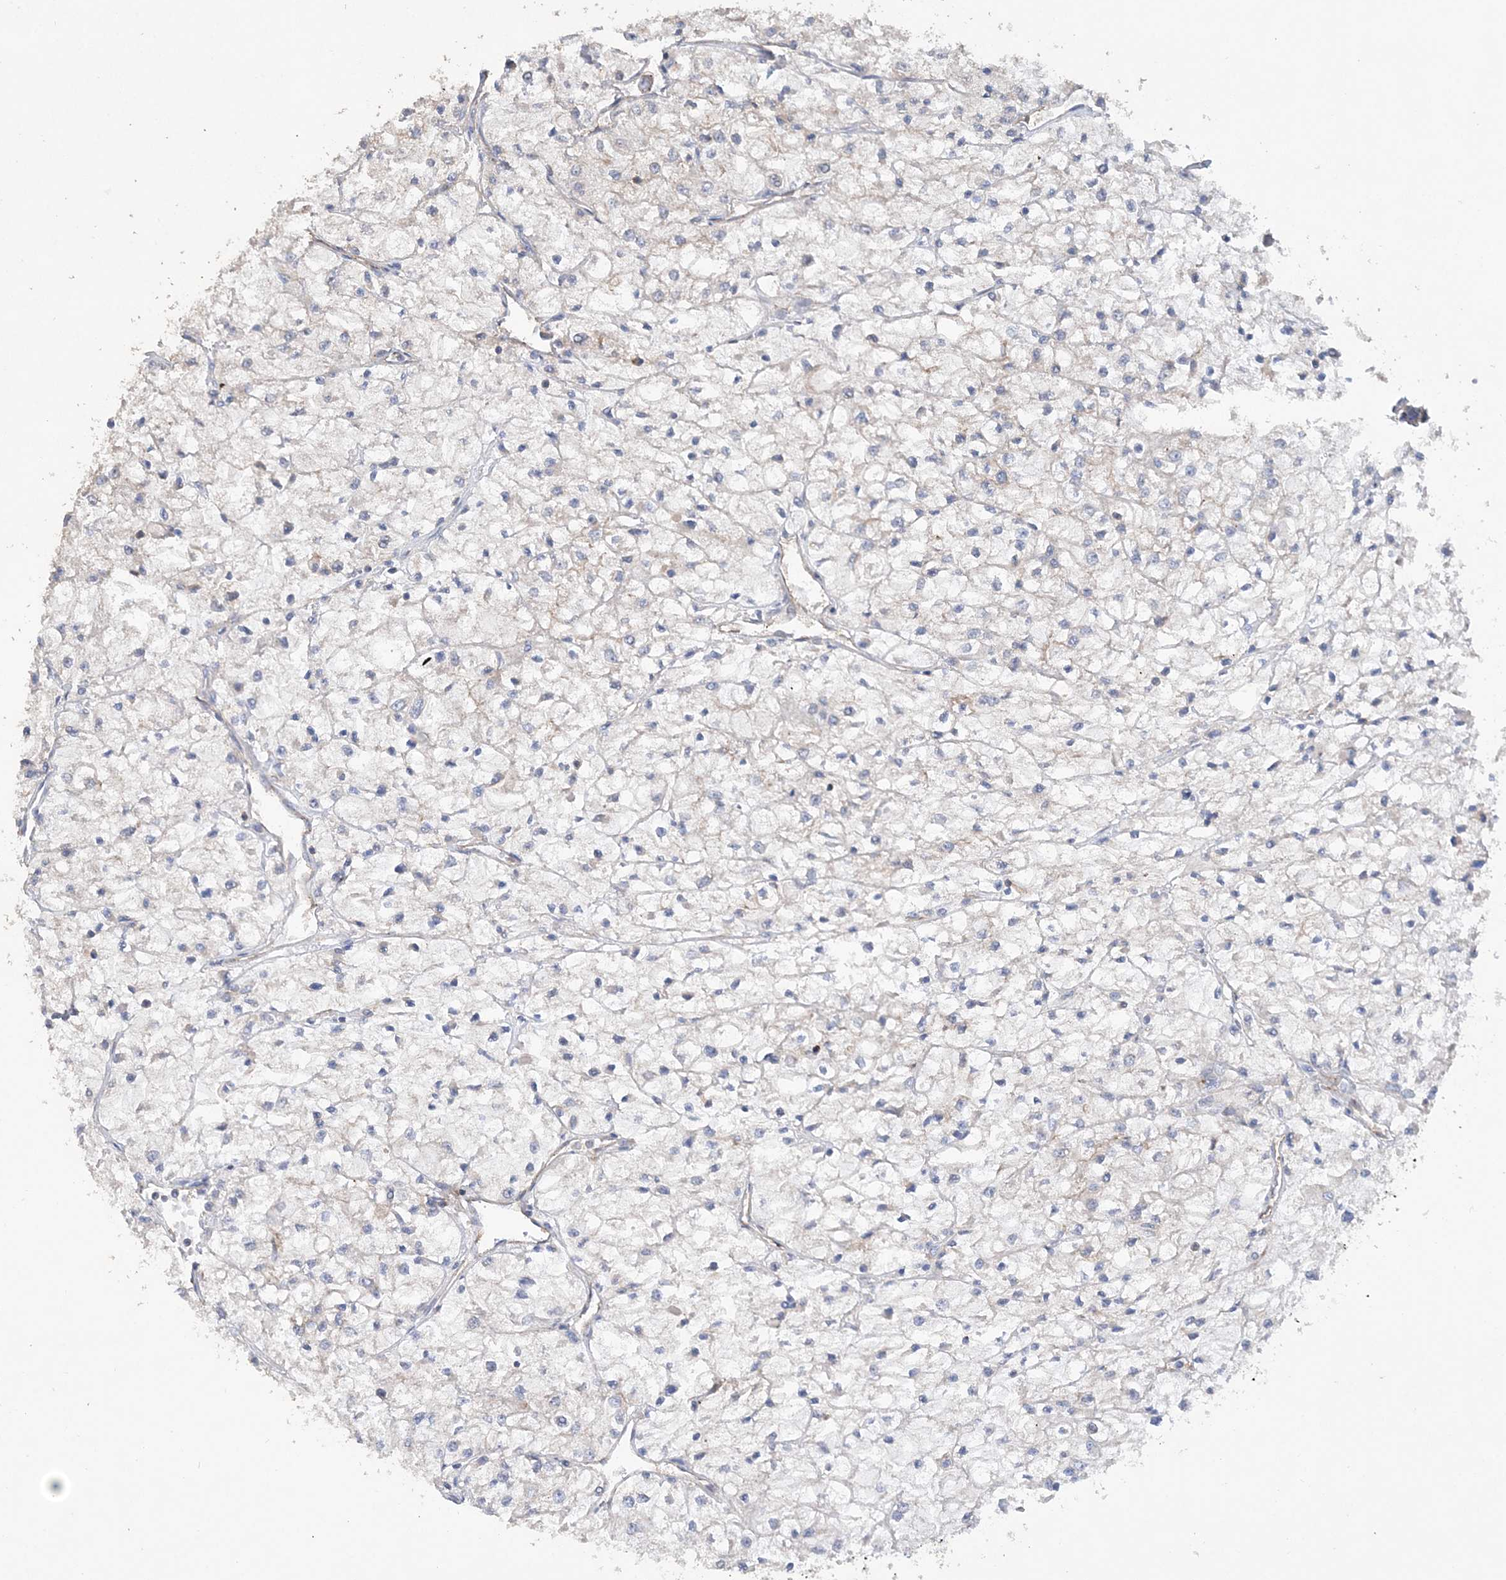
{"staining": {"intensity": "negative", "quantity": "none", "location": "none"}, "tissue": "renal cancer", "cell_type": "Tumor cells", "image_type": "cancer", "snomed": [{"axis": "morphology", "description": "Adenocarcinoma, NOS"}, {"axis": "topography", "description": "Kidney"}], "caption": "Tumor cells are negative for protein expression in human renal adenocarcinoma.", "gene": "PIGC", "patient": {"sex": "male", "age": 80}}